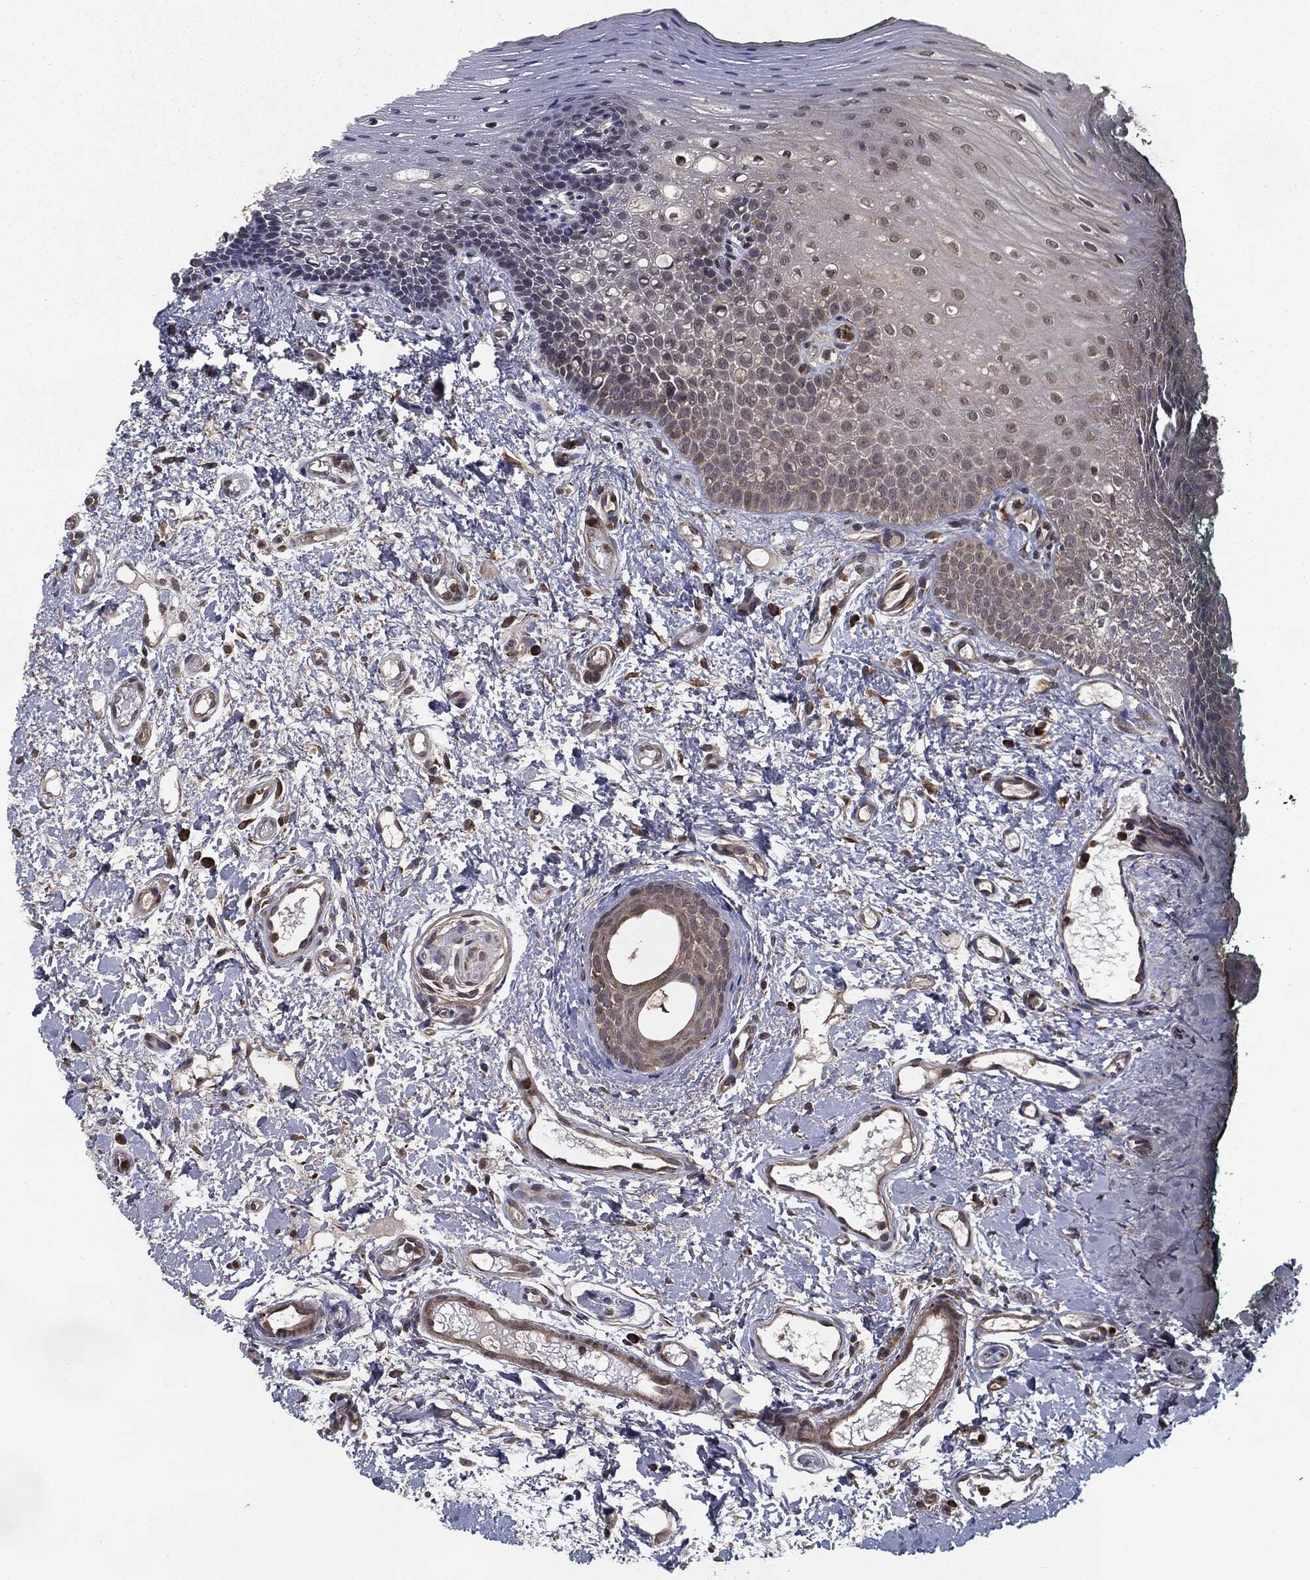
{"staining": {"intensity": "strong", "quantity": "<25%", "location": "nuclear"}, "tissue": "oral mucosa", "cell_type": "Squamous epithelial cells", "image_type": "normal", "snomed": [{"axis": "morphology", "description": "Normal tissue, NOS"}, {"axis": "topography", "description": "Oral tissue"}], "caption": "Protein expression analysis of normal human oral mucosa reveals strong nuclear staining in approximately <25% of squamous epithelial cells. The staining was performed using DAB to visualize the protein expression in brown, while the nuclei were stained in blue with hematoxylin (Magnification: 20x).", "gene": "HDAC5", "patient": {"sex": "female", "age": 83}}